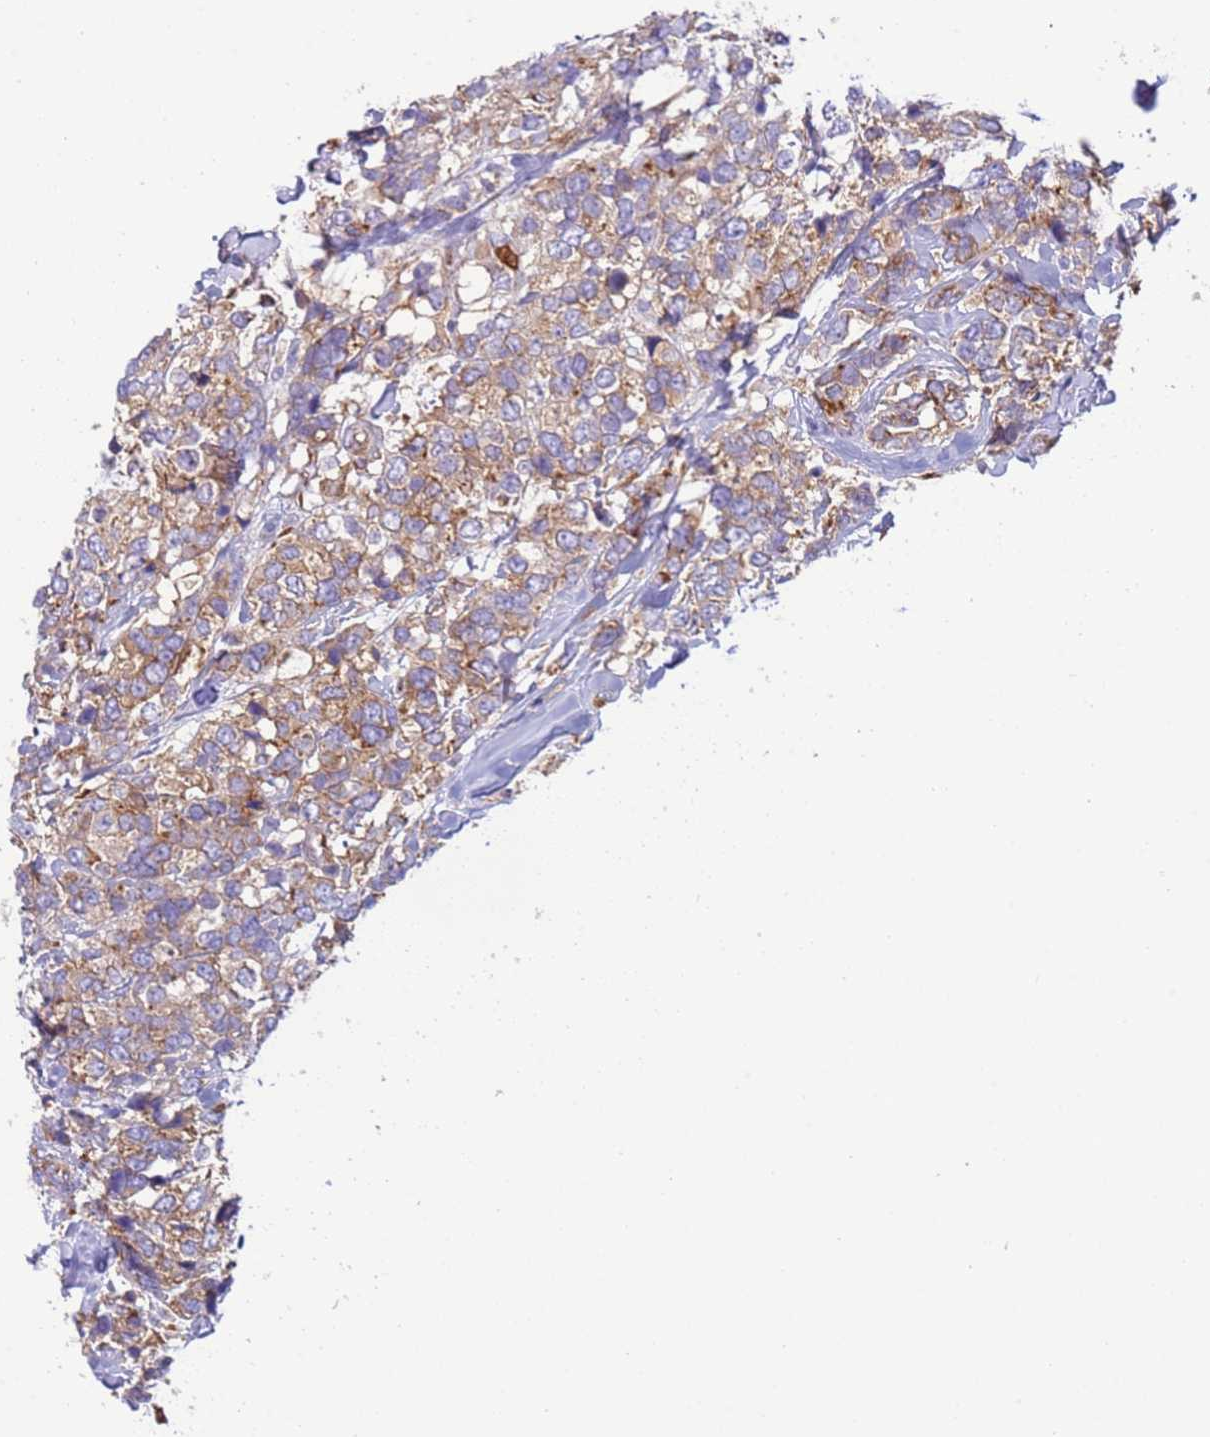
{"staining": {"intensity": "moderate", "quantity": ">75%", "location": "cytoplasmic/membranous"}, "tissue": "breast cancer", "cell_type": "Tumor cells", "image_type": "cancer", "snomed": [{"axis": "morphology", "description": "Lobular carcinoma"}, {"axis": "topography", "description": "Breast"}], "caption": "Human lobular carcinoma (breast) stained for a protein (brown) displays moderate cytoplasmic/membranous positive staining in about >75% of tumor cells.", "gene": "VARS1", "patient": {"sex": "female", "age": 59}}